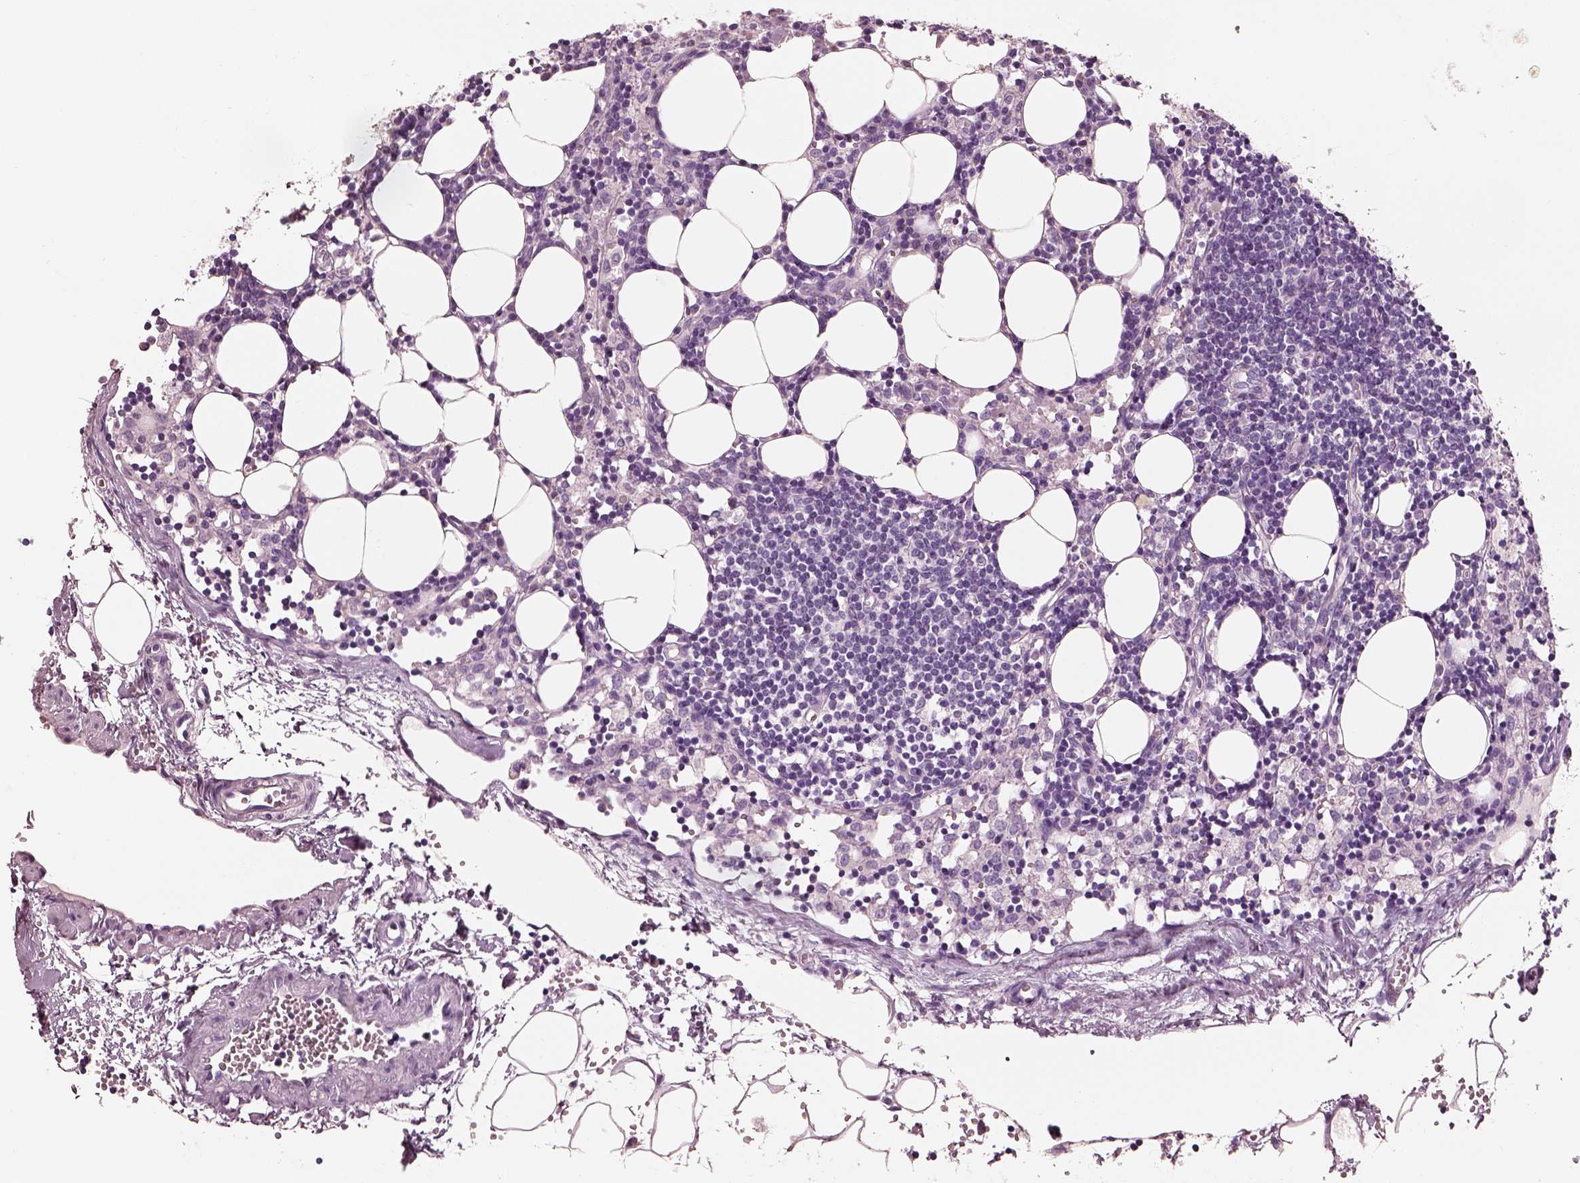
{"staining": {"intensity": "negative", "quantity": "none", "location": "none"}, "tissue": "lymph node", "cell_type": "Germinal center cells", "image_type": "normal", "snomed": [{"axis": "morphology", "description": "Normal tissue, NOS"}, {"axis": "topography", "description": "Lymph node"}], "caption": "Immunohistochemical staining of normal human lymph node shows no significant positivity in germinal center cells.", "gene": "PNOC", "patient": {"sex": "female", "age": 52}}